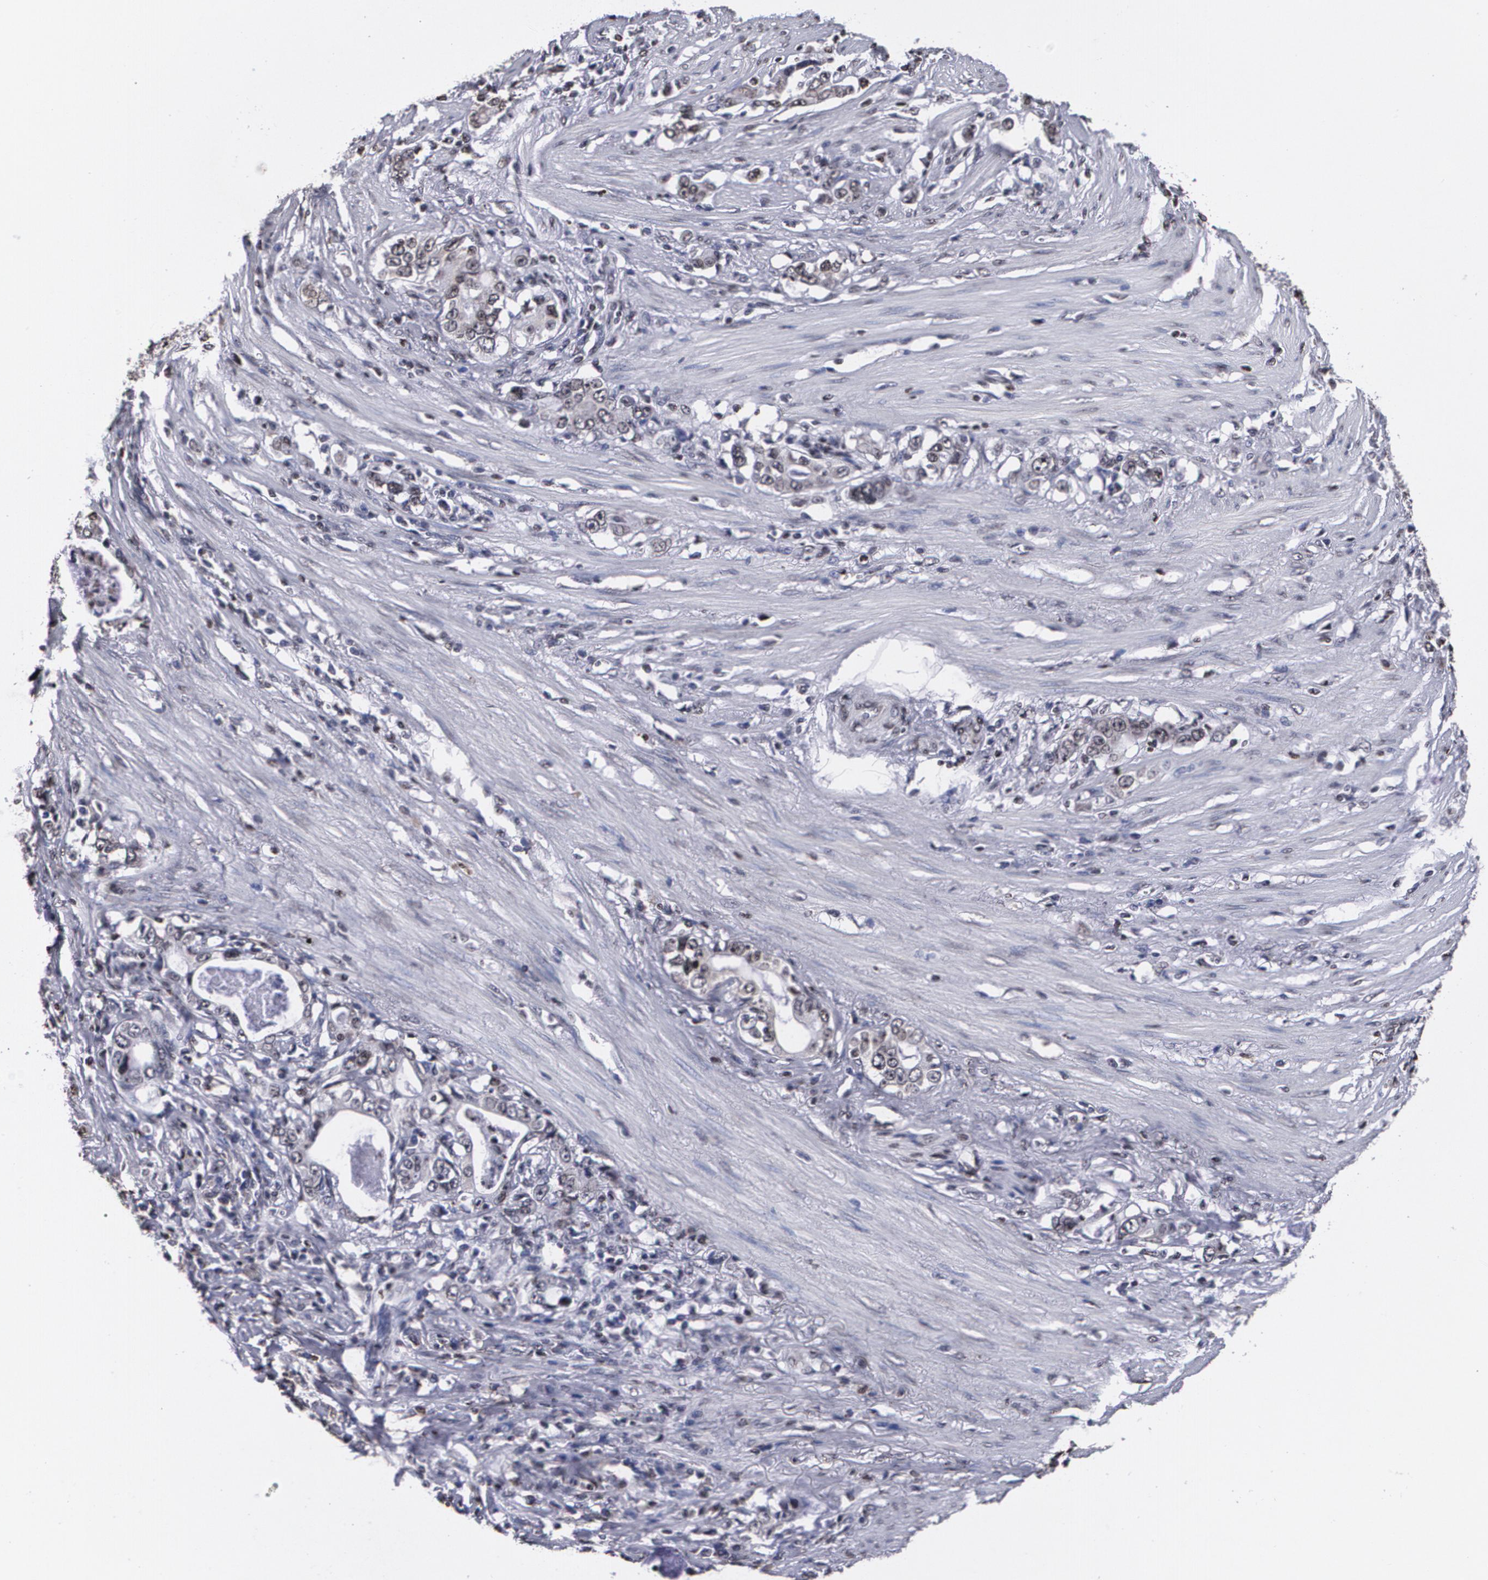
{"staining": {"intensity": "weak", "quantity": "<25%", "location": "cytoplasmic/membranous"}, "tissue": "stomach cancer", "cell_type": "Tumor cells", "image_type": "cancer", "snomed": [{"axis": "morphology", "description": "Adenocarcinoma, NOS"}, {"axis": "topography", "description": "Stomach, lower"}], "caption": "Stomach cancer (adenocarcinoma) stained for a protein using immunohistochemistry shows no positivity tumor cells.", "gene": "MVP", "patient": {"sex": "female", "age": 72}}